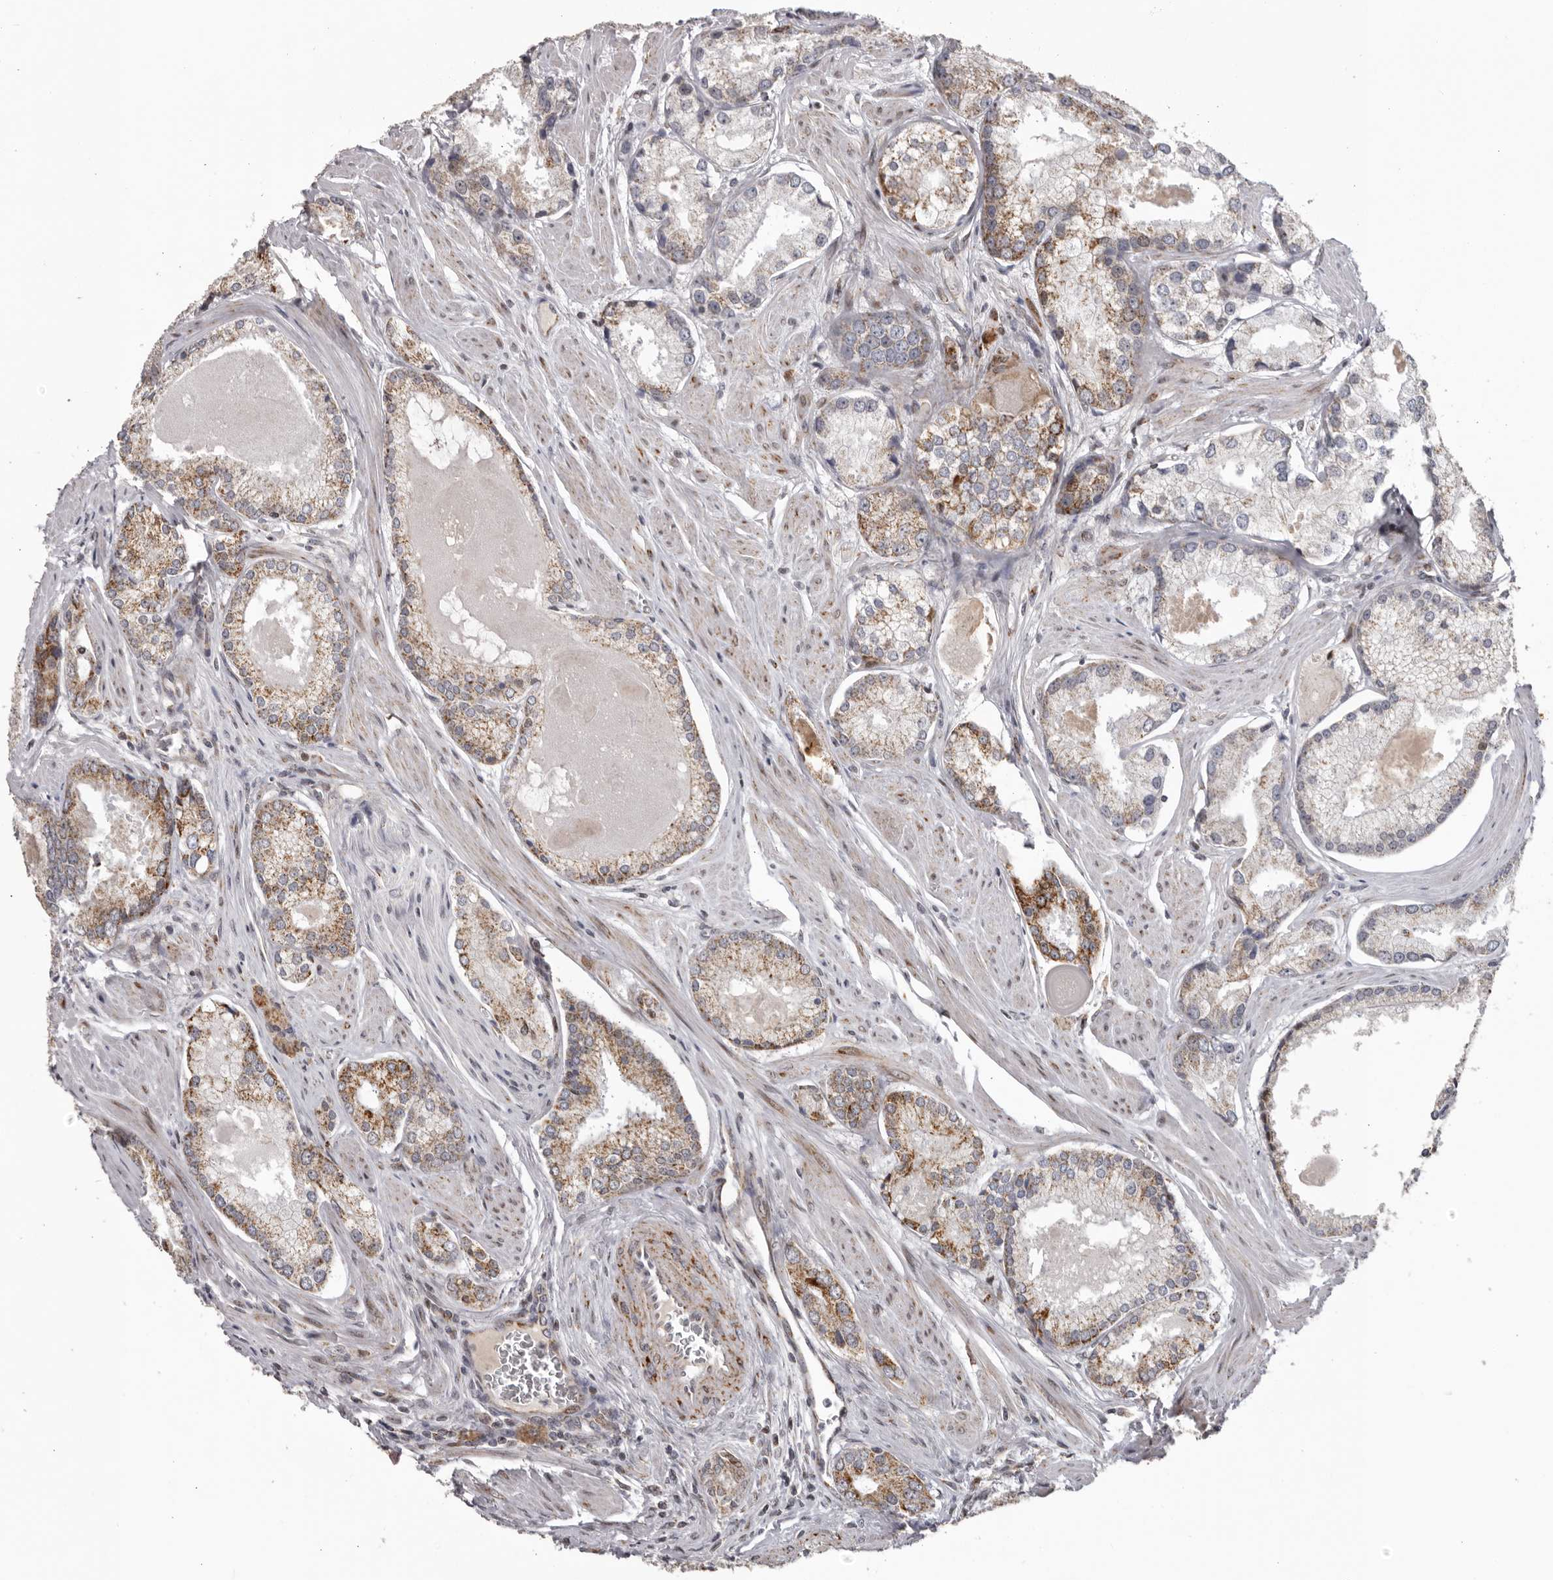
{"staining": {"intensity": "moderate", "quantity": "25%-75%", "location": "cytoplasmic/membranous"}, "tissue": "prostate cancer", "cell_type": "Tumor cells", "image_type": "cancer", "snomed": [{"axis": "morphology", "description": "Adenocarcinoma, Low grade"}, {"axis": "topography", "description": "Prostate"}], "caption": "Human prostate low-grade adenocarcinoma stained for a protein (brown) demonstrates moderate cytoplasmic/membranous positive positivity in approximately 25%-75% of tumor cells.", "gene": "C17orf99", "patient": {"sex": "male", "age": 54}}